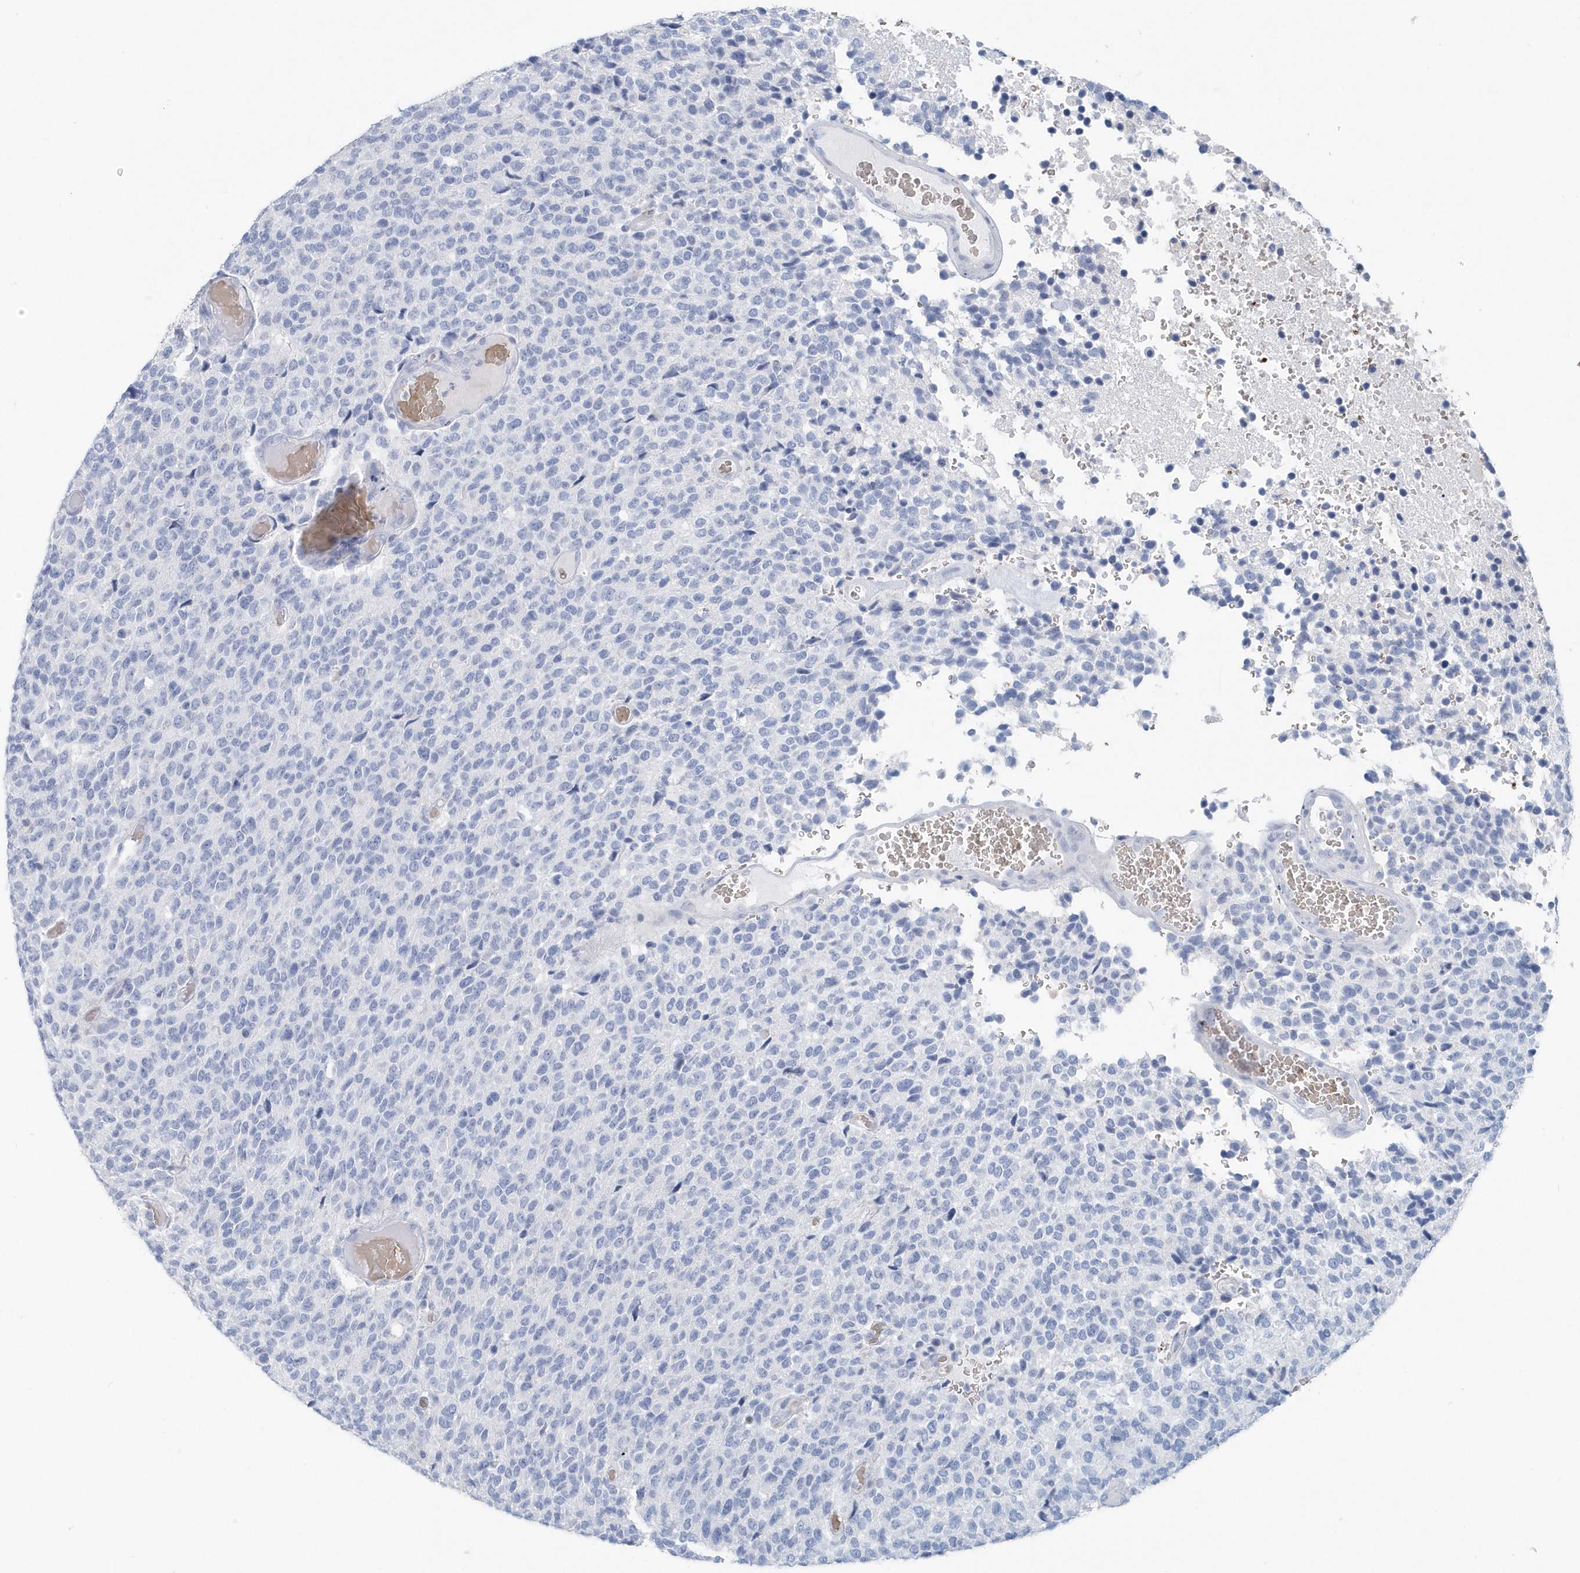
{"staining": {"intensity": "negative", "quantity": "none", "location": "none"}, "tissue": "glioma", "cell_type": "Tumor cells", "image_type": "cancer", "snomed": [{"axis": "morphology", "description": "Glioma, malignant, High grade"}, {"axis": "topography", "description": "pancreas cauda"}], "caption": "Immunohistochemistry (IHC) micrograph of neoplastic tissue: human malignant glioma (high-grade) stained with DAB (3,3'-diaminobenzidine) reveals no significant protein staining in tumor cells.", "gene": "HBA2", "patient": {"sex": "male", "age": 60}}